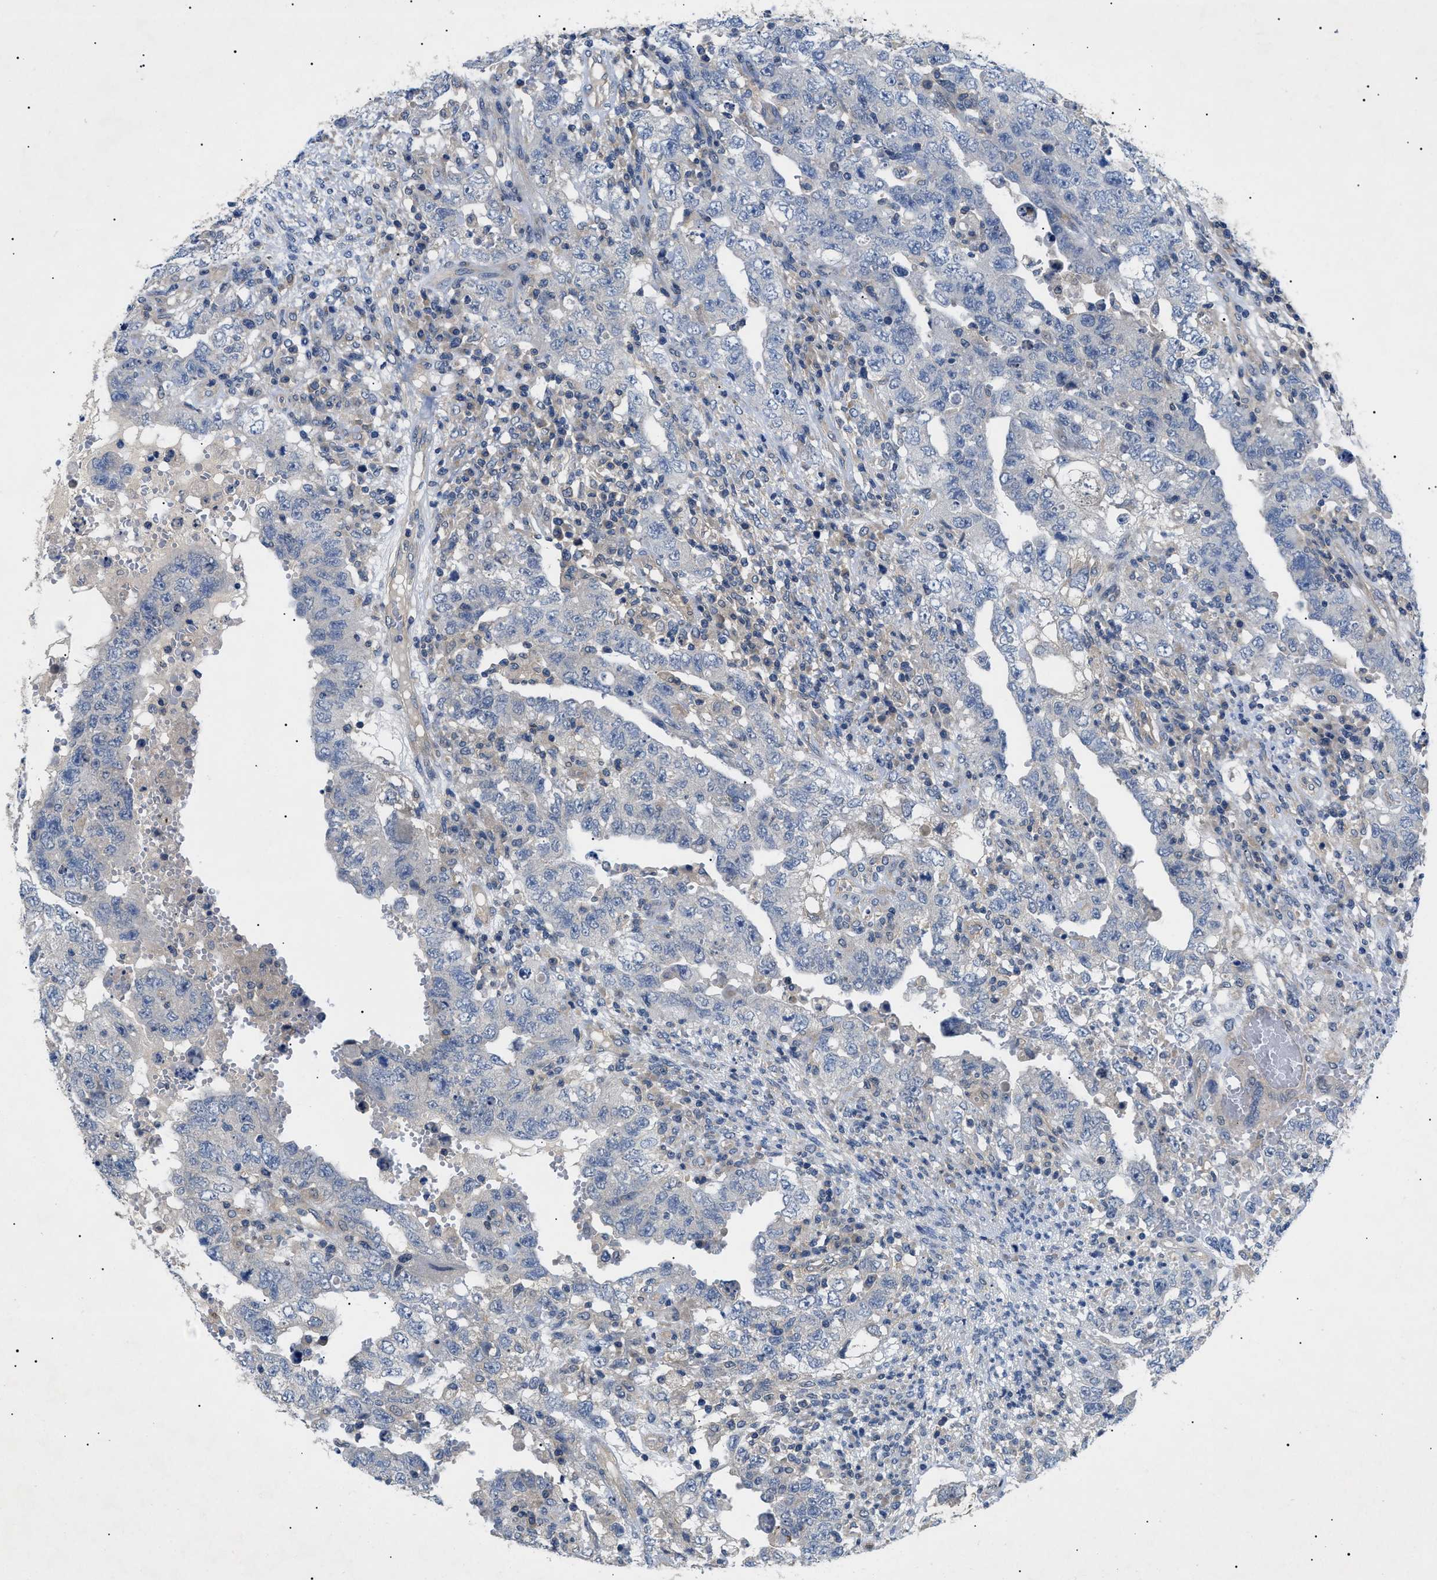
{"staining": {"intensity": "negative", "quantity": "none", "location": "none"}, "tissue": "testis cancer", "cell_type": "Tumor cells", "image_type": "cancer", "snomed": [{"axis": "morphology", "description": "Carcinoma, Embryonal, NOS"}, {"axis": "topography", "description": "Testis"}], "caption": "Image shows no protein staining in tumor cells of testis embryonal carcinoma tissue.", "gene": "RIPK1", "patient": {"sex": "male", "age": 26}}